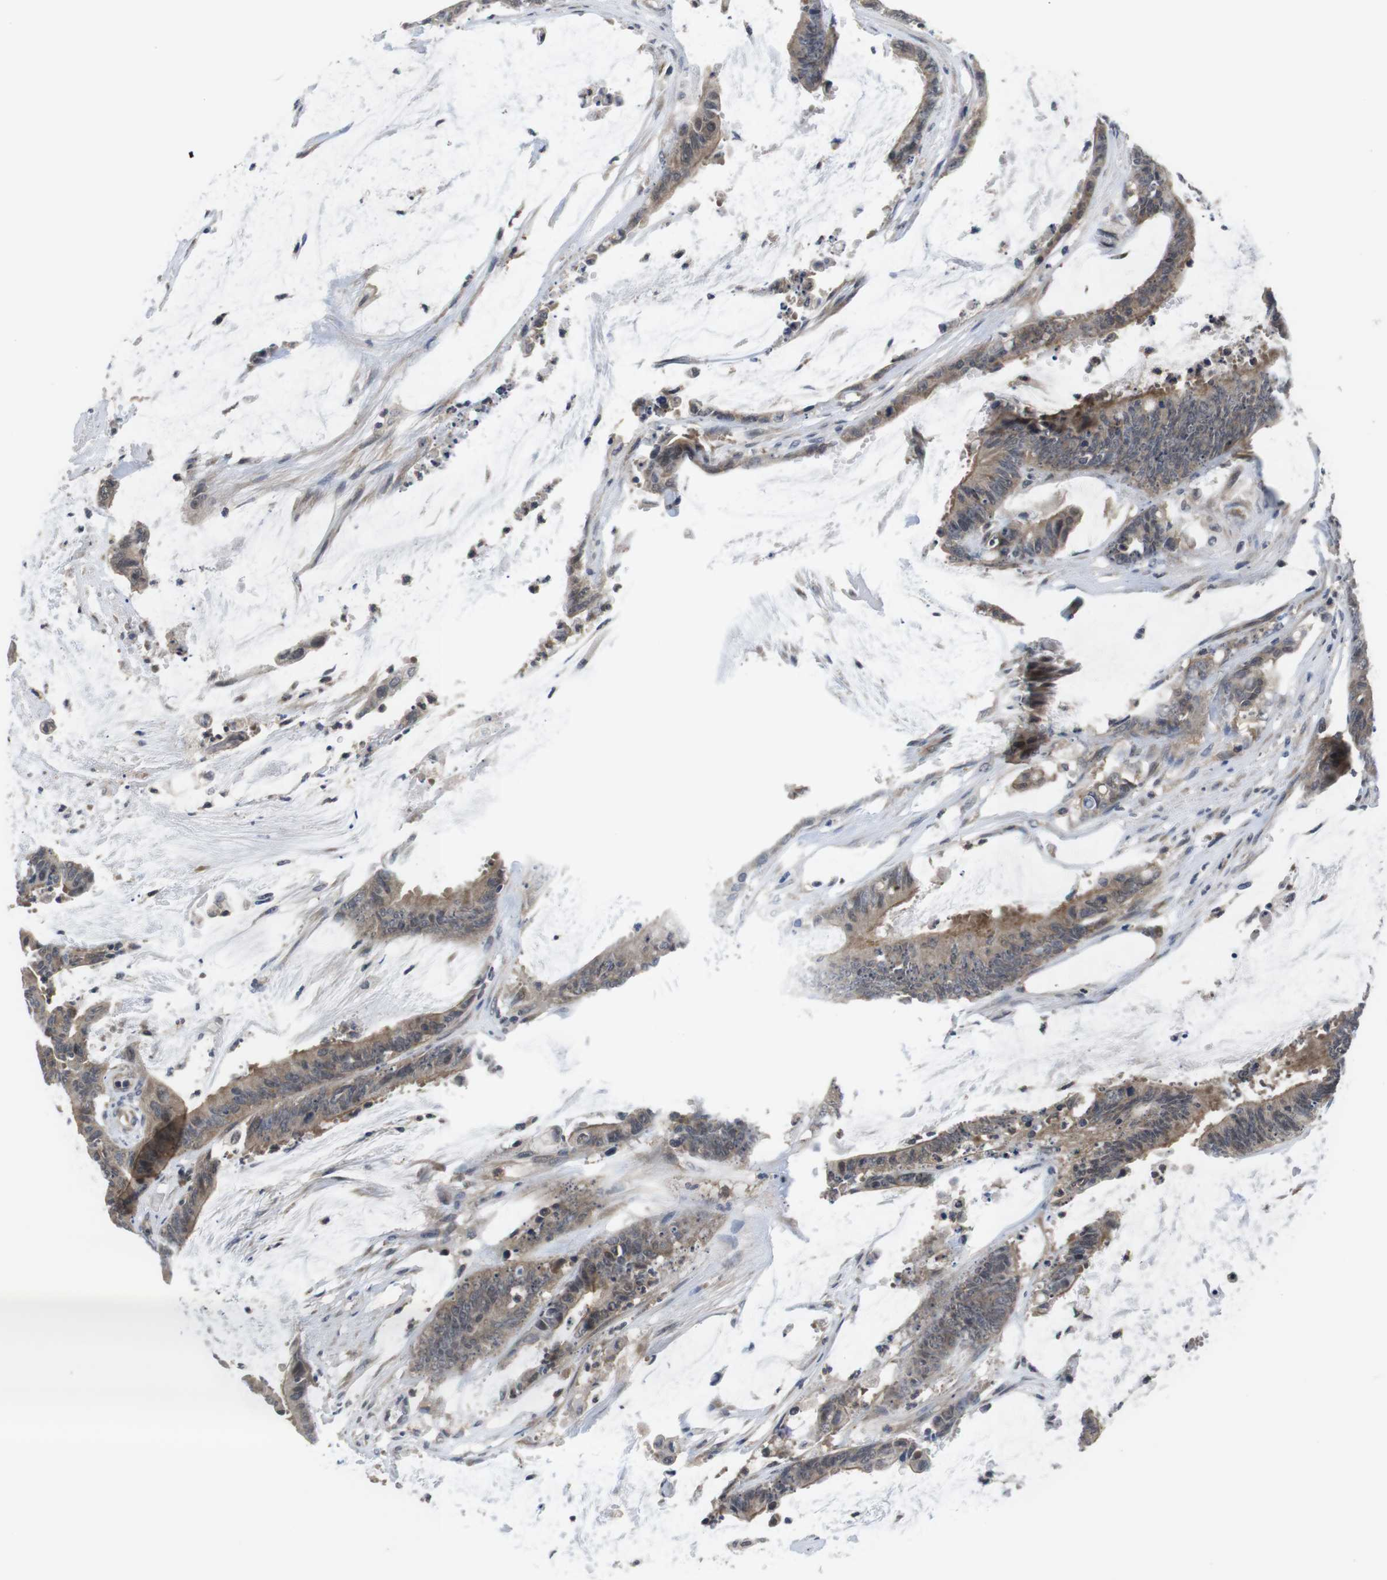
{"staining": {"intensity": "moderate", "quantity": ">75%", "location": "cytoplasmic/membranous"}, "tissue": "colorectal cancer", "cell_type": "Tumor cells", "image_type": "cancer", "snomed": [{"axis": "morphology", "description": "Adenocarcinoma, NOS"}, {"axis": "topography", "description": "Rectum"}], "caption": "IHC photomicrograph of neoplastic tissue: colorectal cancer (adenocarcinoma) stained using immunohistochemistry (IHC) reveals medium levels of moderate protein expression localized specifically in the cytoplasmic/membranous of tumor cells, appearing as a cytoplasmic/membranous brown color.", "gene": "FADD", "patient": {"sex": "female", "age": 66}}